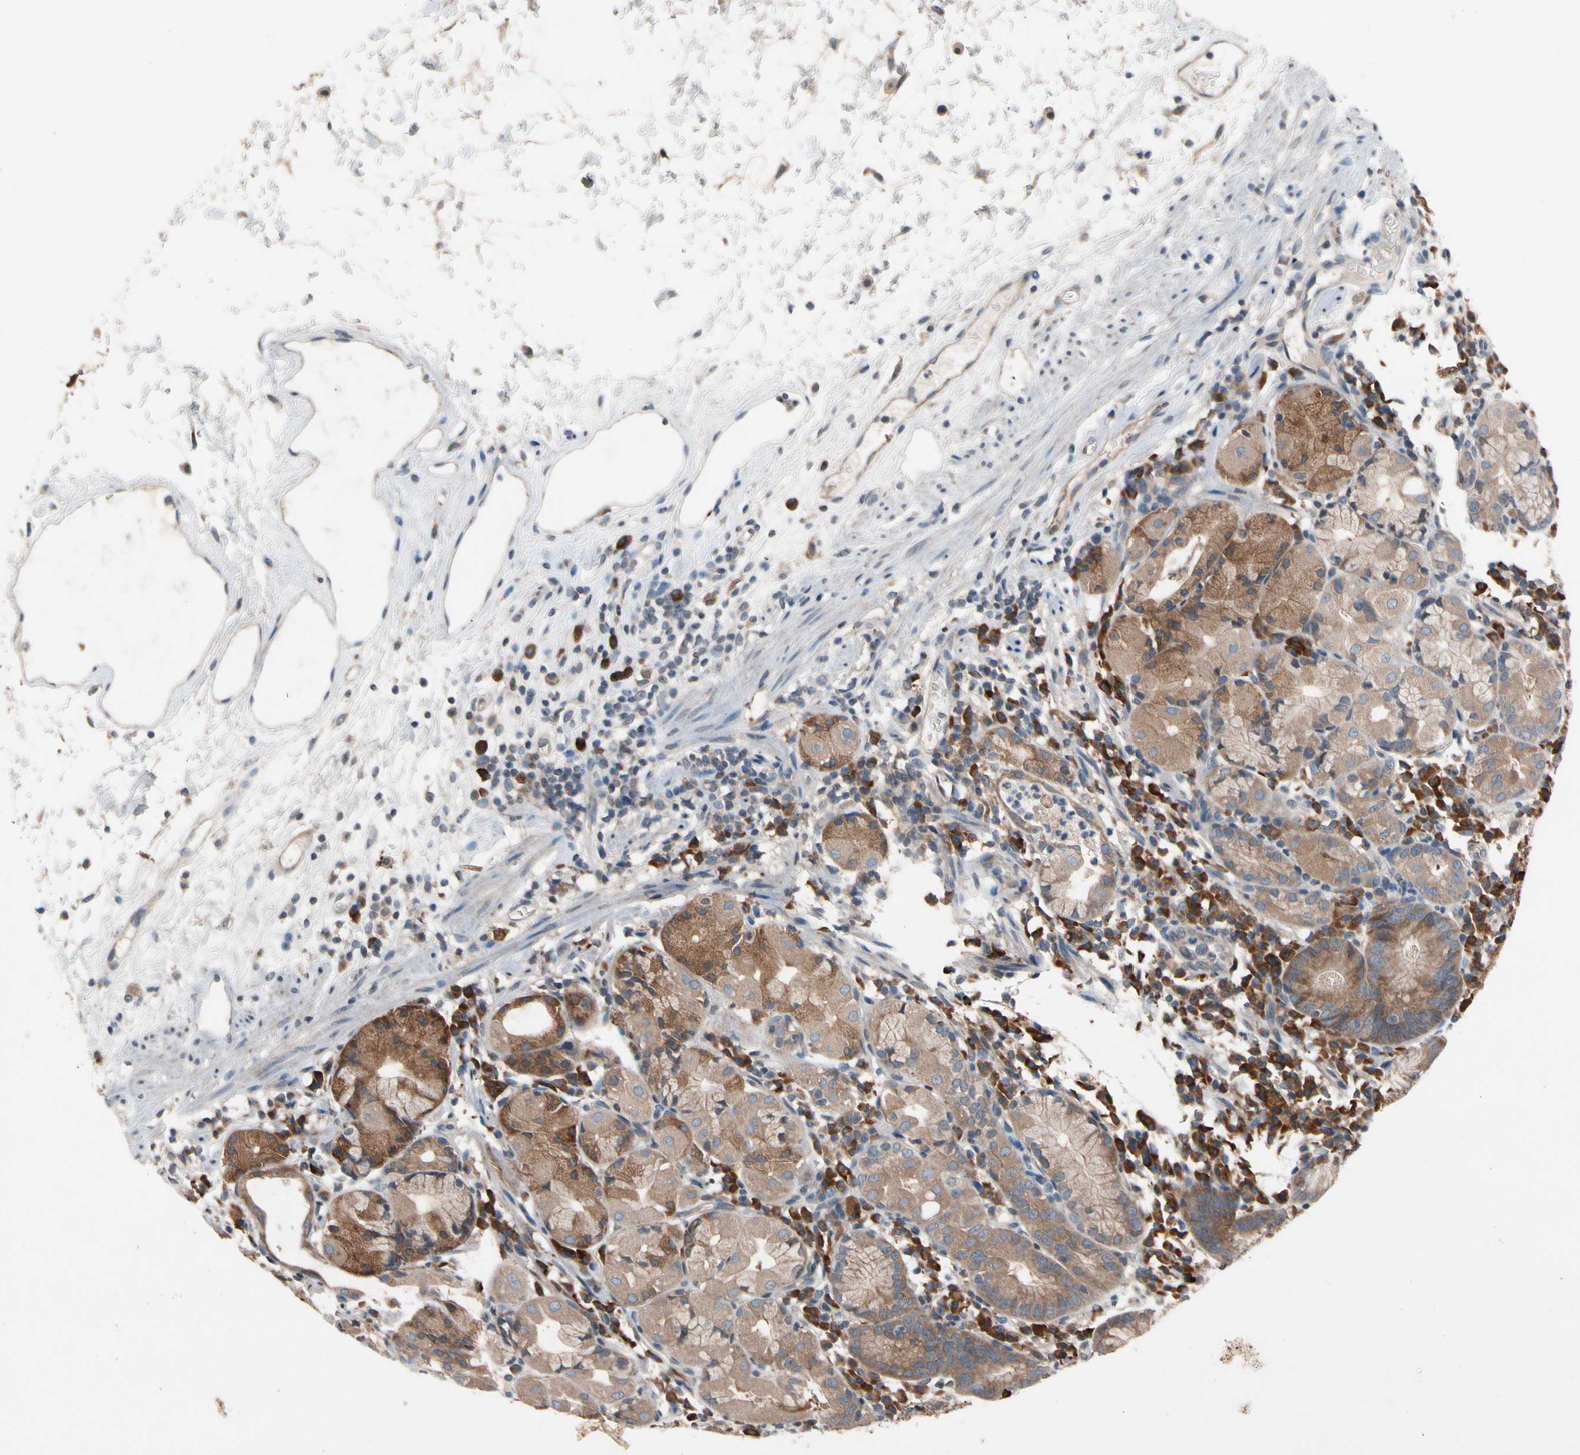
{"staining": {"intensity": "moderate", "quantity": ">75%", "location": "cytoplasmic/membranous"}, "tissue": "stomach", "cell_type": "Glandular cells", "image_type": "normal", "snomed": [{"axis": "morphology", "description": "Normal tissue, NOS"}, {"axis": "topography", "description": "Stomach"}, {"axis": "topography", "description": "Stomach, lower"}], "caption": "This micrograph exhibits immunohistochemistry (IHC) staining of normal stomach, with medium moderate cytoplasmic/membranous staining in about >75% of glandular cells.", "gene": "PRDX4", "patient": {"sex": "female", "age": 75}}